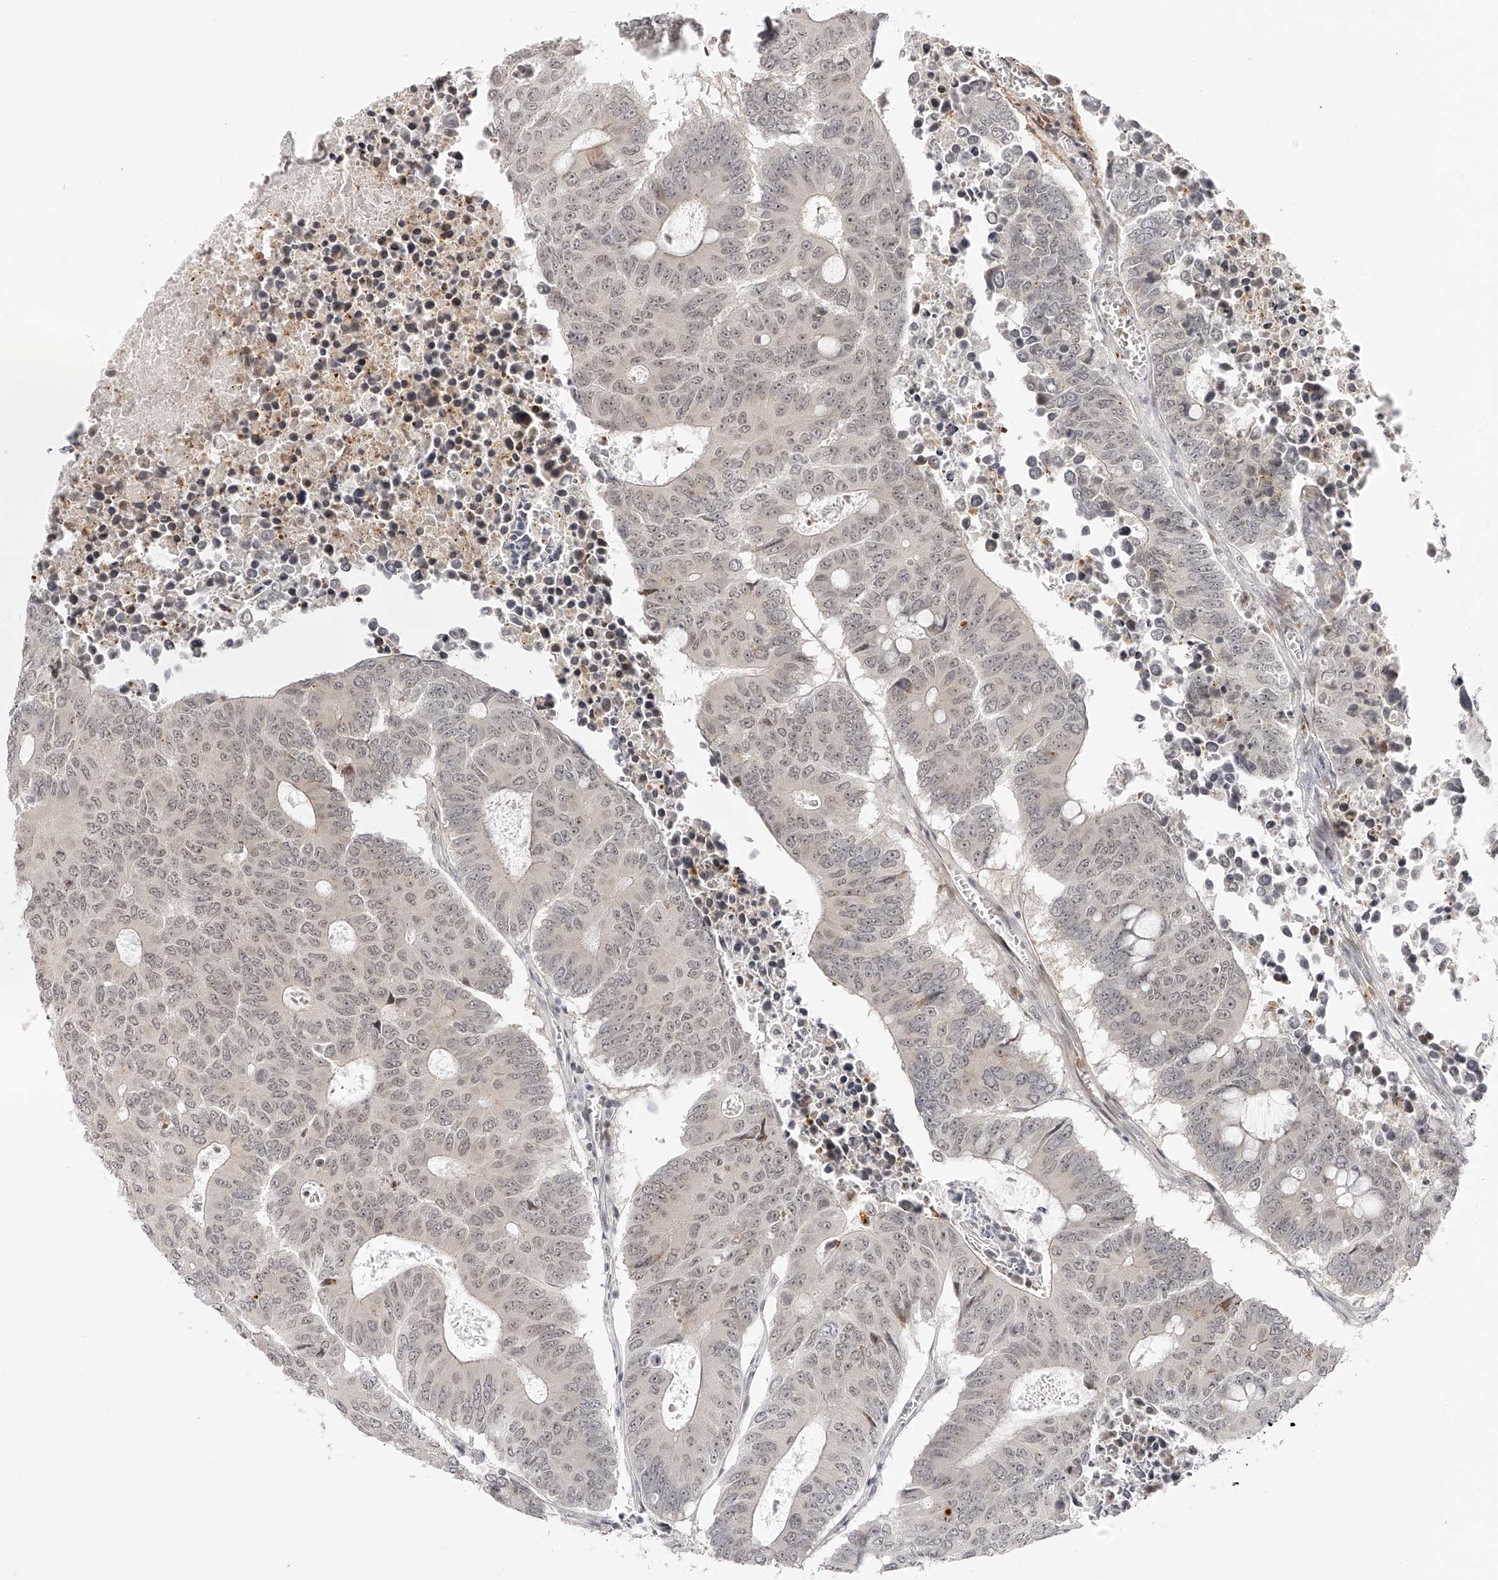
{"staining": {"intensity": "weak", "quantity": ">75%", "location": "nuclear"}, "tissue": "colorectal cancer", "cell_type": "Tumor cells", "image_type": "cancer", "snomed": [{"axis": "morphology", "description": "Adenocarcinoma, NOS"}, {"axis": "topography", "description": "Colon"}], "caption": "Protein expression analysis of human colorectal cancer reveals weak nuclear staining in about >75% of tumor cells. (IHC, brightfield microscopy, high magnification).", "gene": "PLEKHG1", "patient": {"sex": "male", "age": 87}}